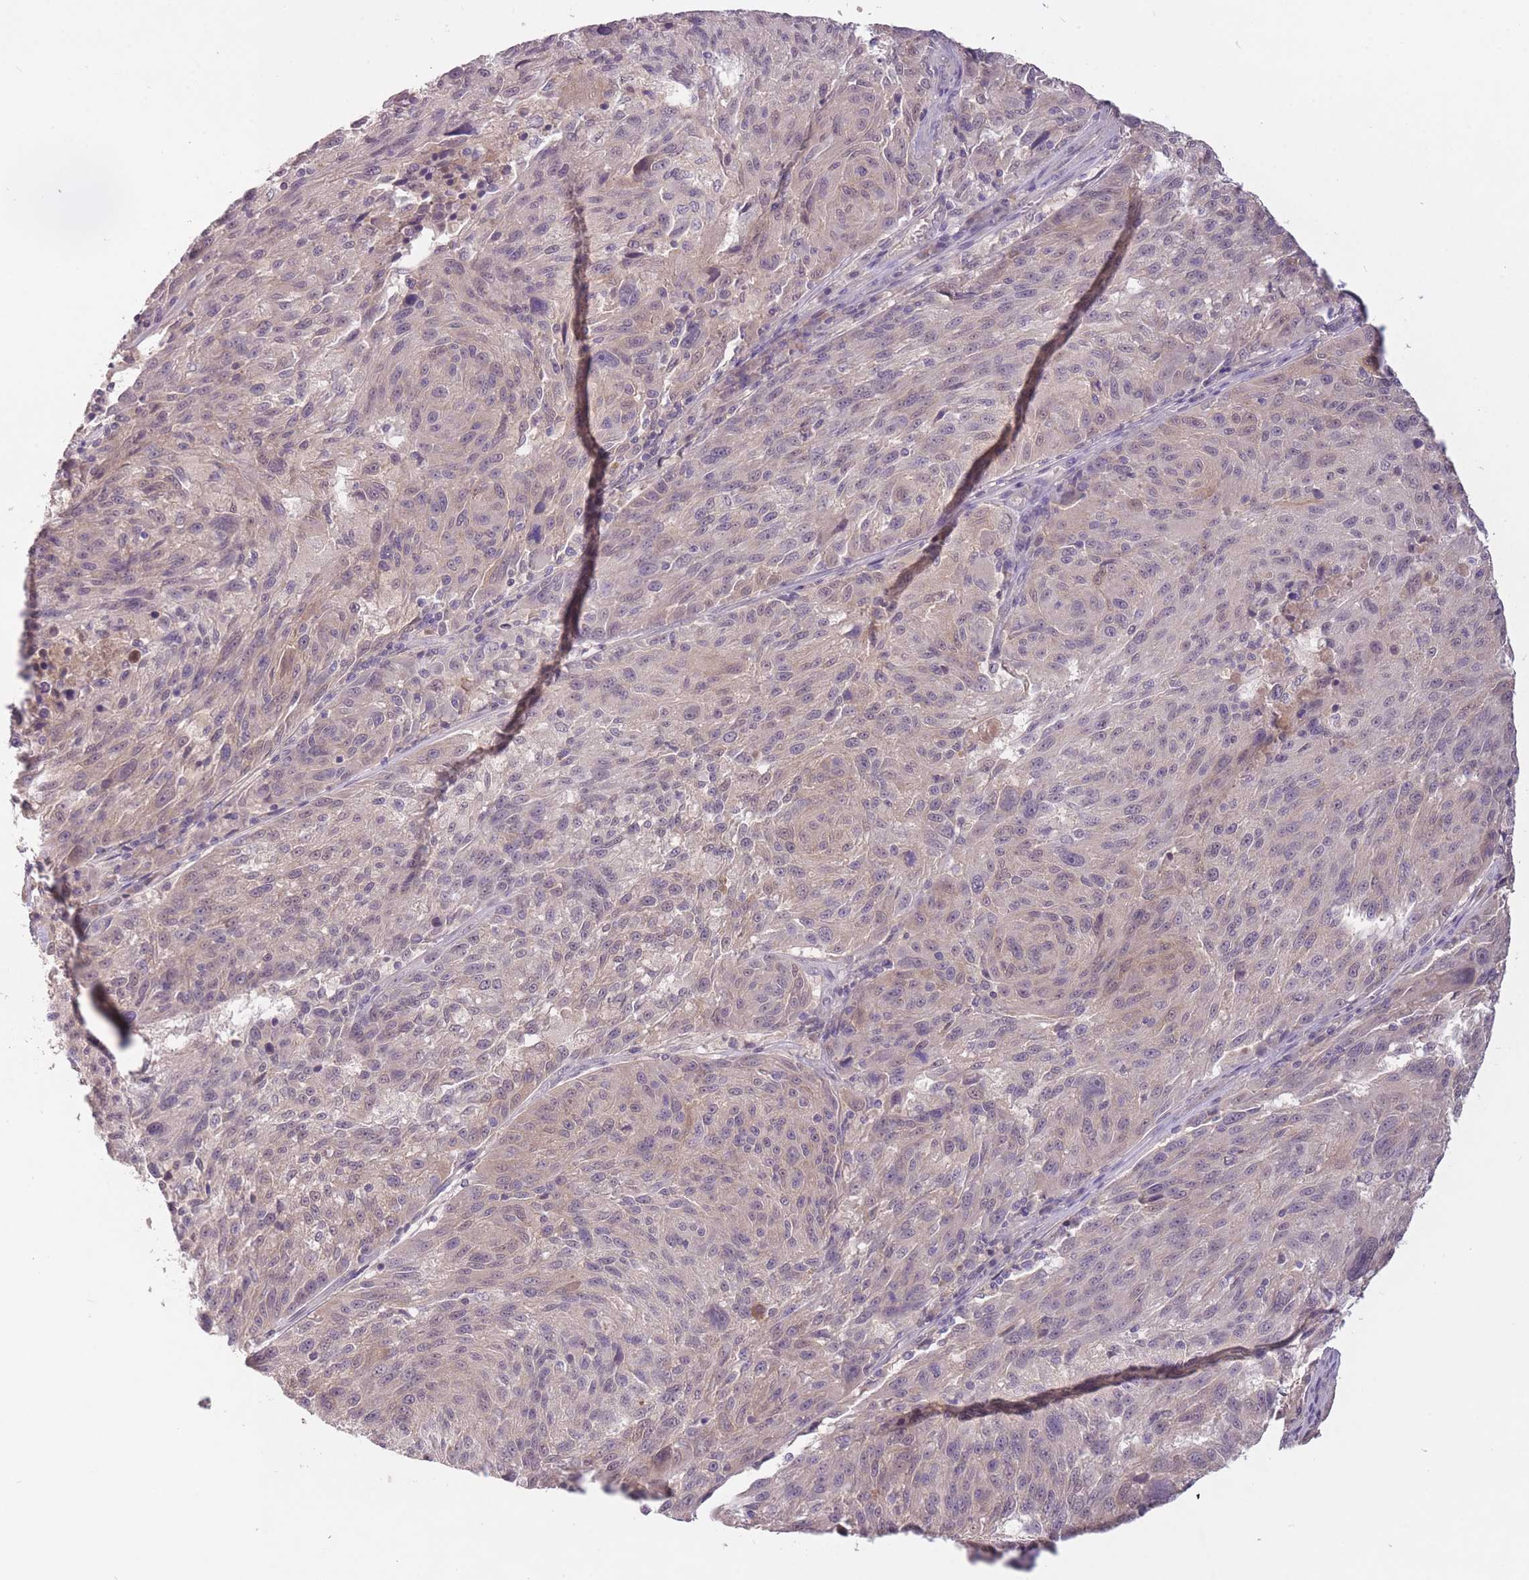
{"staining": {"intensity": "weak", "quantity": "<25%", "location": "cytoplasmic/membranous"}, "tissue": "melanoma", "cell_type": "Tumor cells", "image_type": "cancer", "snomed": [{"axis": "morphology", "description": "Malignant melanoma, NOS"}, {"axis": "topography", "description": "Skin"}], "caption": "High power microscopy micrograph of an immunohistochemistry micrograph of malignant melanoma, revealing no significant staining in tumor cells.", "gene": "LRATD2", "patient": {"sex": "male", "age": 53}}